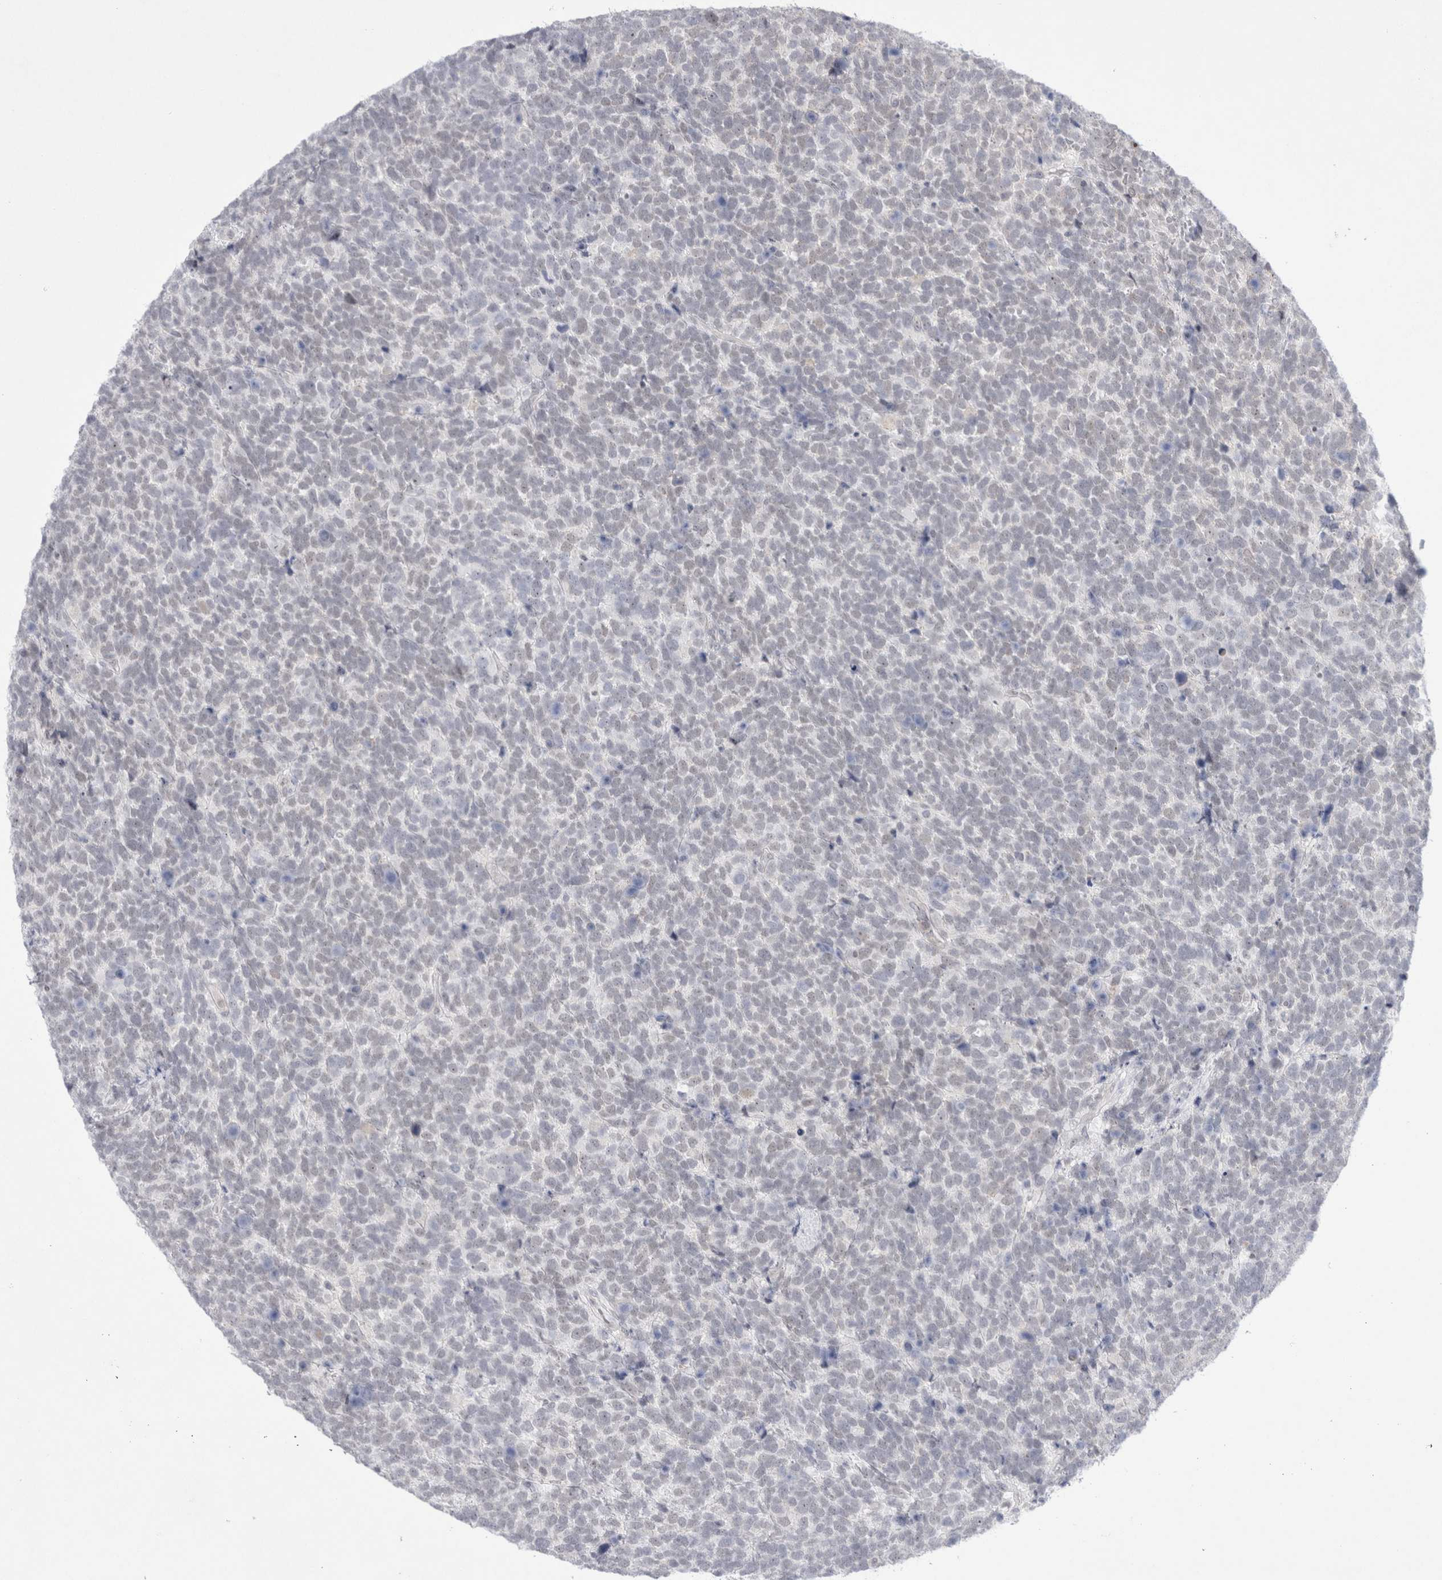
{"staining": {"intensity": "negative", "quantity": "none", "location": "none"}, "tissue": "urothelial cancer", "cell_type": "Tumor cells", "image_type": "cancer", "snomed": [{"axis": "morphology", "description": "Urothelial carcinoma, High grade"}, {"axis": "topography", "description": "Urinary bladder"}], "caption": "IHC image of human urothelial cancer stained for a protein (brown), which demonstrates no positivity in tumor cells.", "gene": "CERS5", "patient": {"sex": "female", "age": 82}}